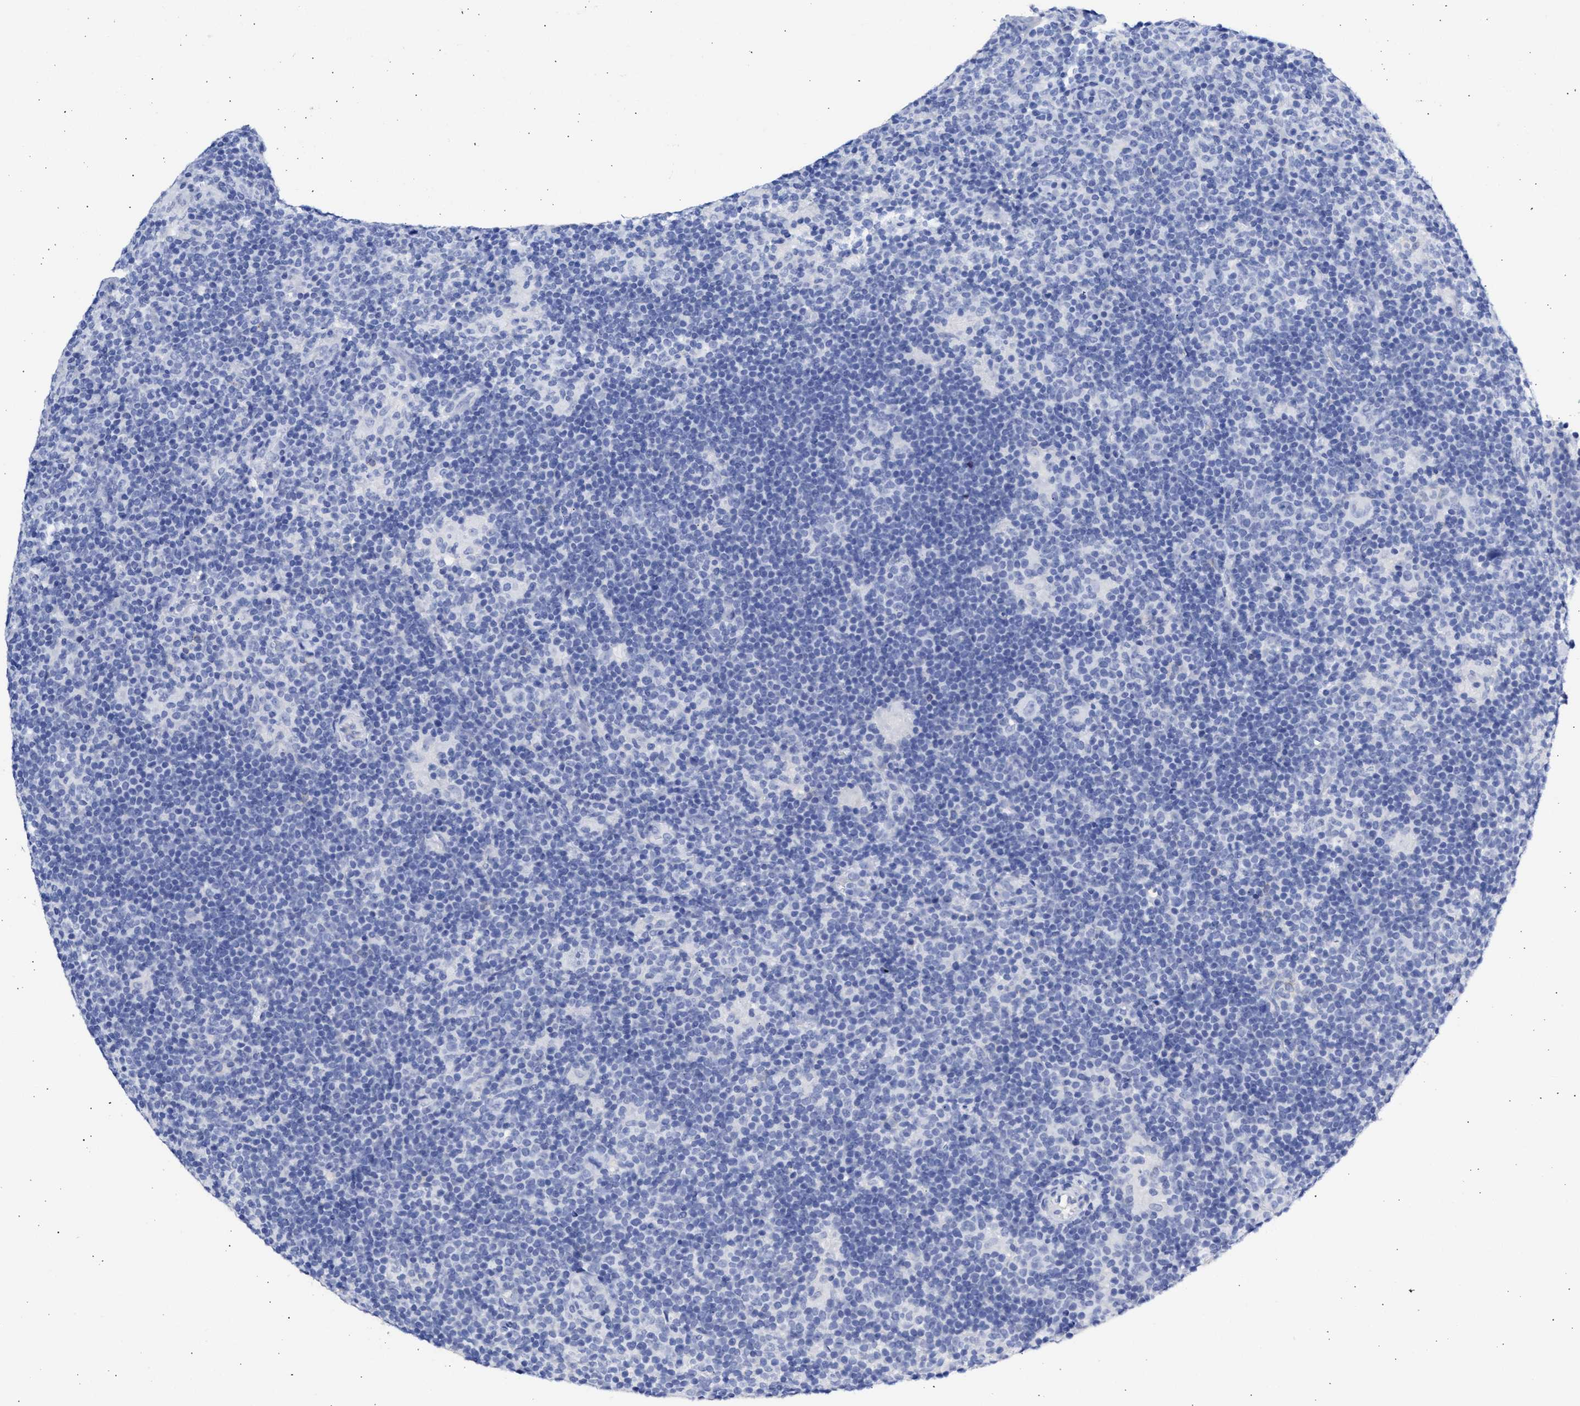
{"staining": {"intensity": "negative", "quantity": "none", "location": "none"}, "tissue": "lymphoma", "cell_type": "Tumor cells", "image_type": "cancer", "snomed": [{"axis": "morphology", "description": "Hodgkin's disease, NOS"}, {"axis": "topography", "description": "Lymph node"}], "caption": "Histopathology image shows no protein staining in tumor cells of lymphoma tissue. (Immunohistochemistry, brightfield microscopy, high magnification).", "gene": "NCAM1", "patient": {"sex": "female", "age": 57}}